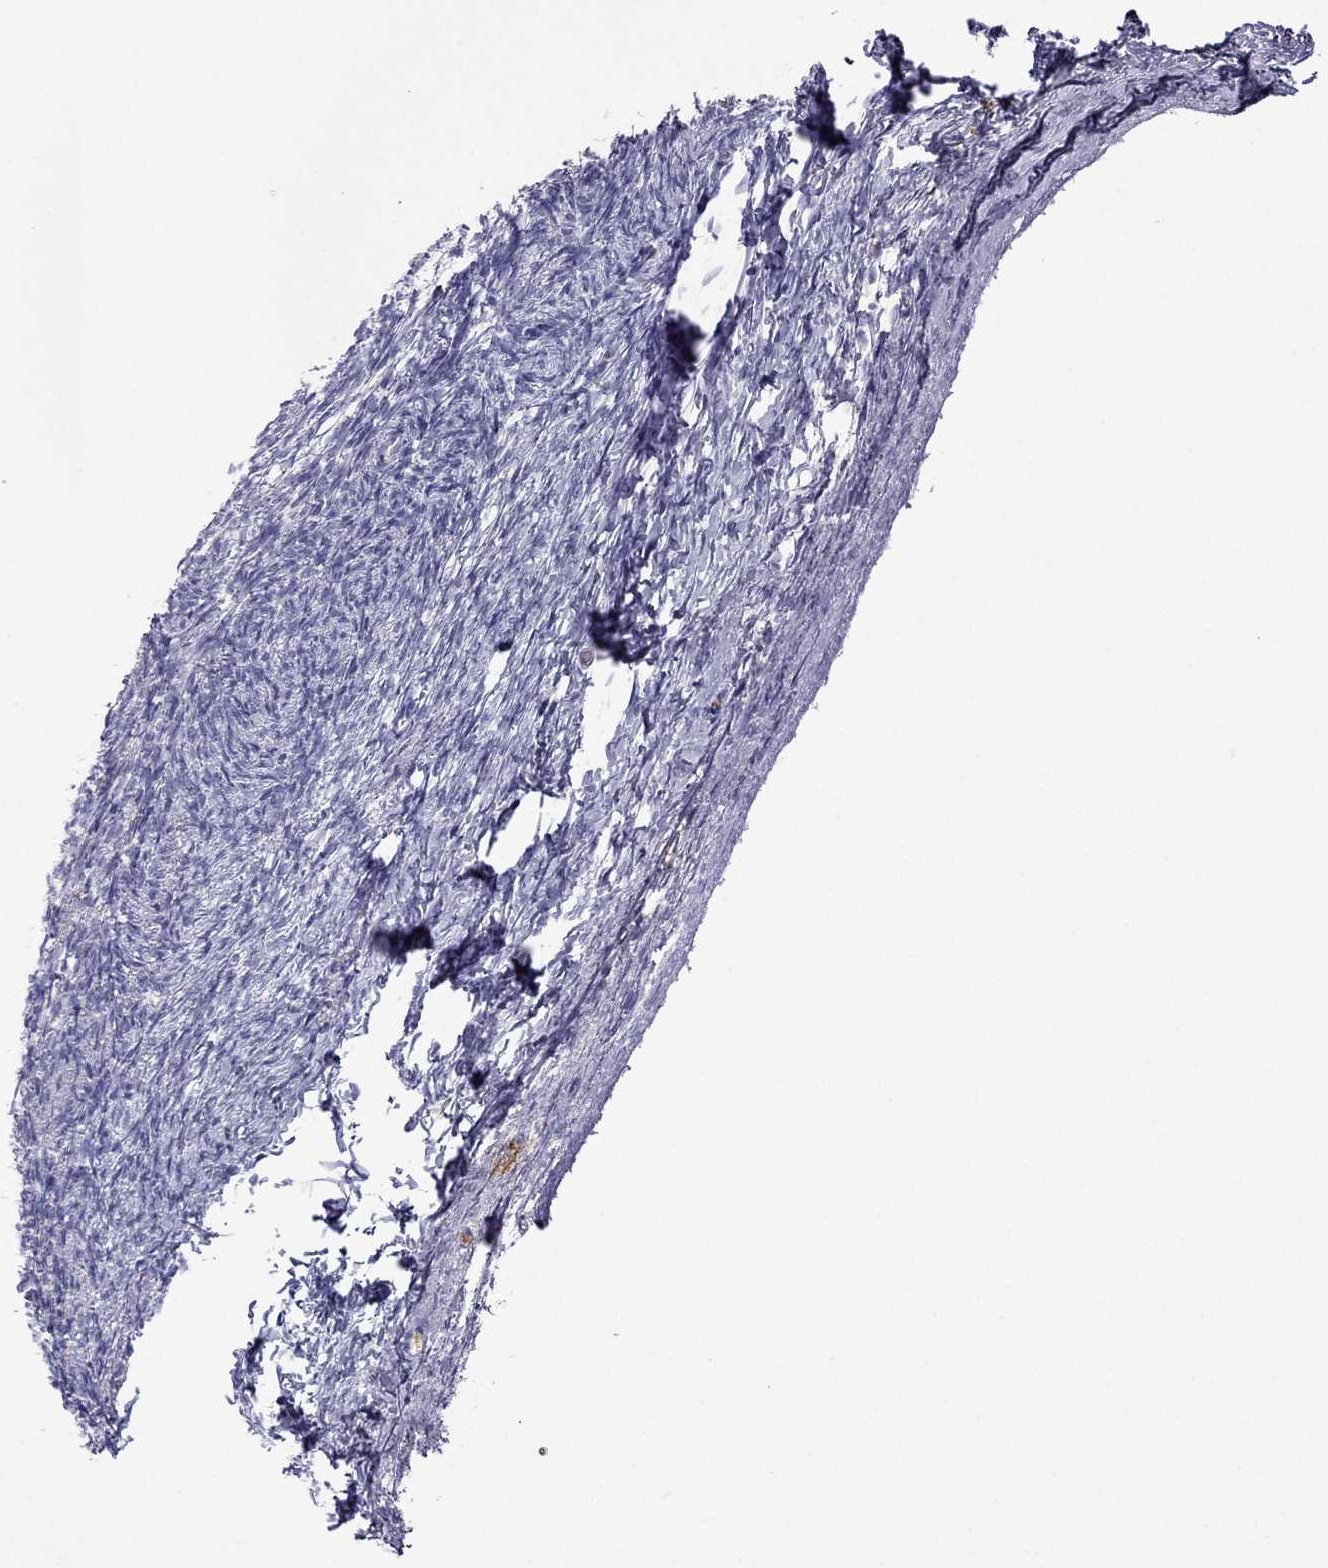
{"staining": {"intensity": "negative", "quantity": "none", "location": "none"}, "tissue": "ovary", "cell_type": "Ovarian stroma cells", "image_type": "normal", "snomed": [{"axis": "morphology", "description": "Normal tissue, NOS"}, {"axis": "topography", "description": "Ovary"}], "caption": "A photomicrograph of human ovary is negative for staining in ovarian stroma cells. (Brightfield microscopy of DAB IHC at high magnification).", "gene": "ERC2", "patient": {"sex": "female", "age": 39}}